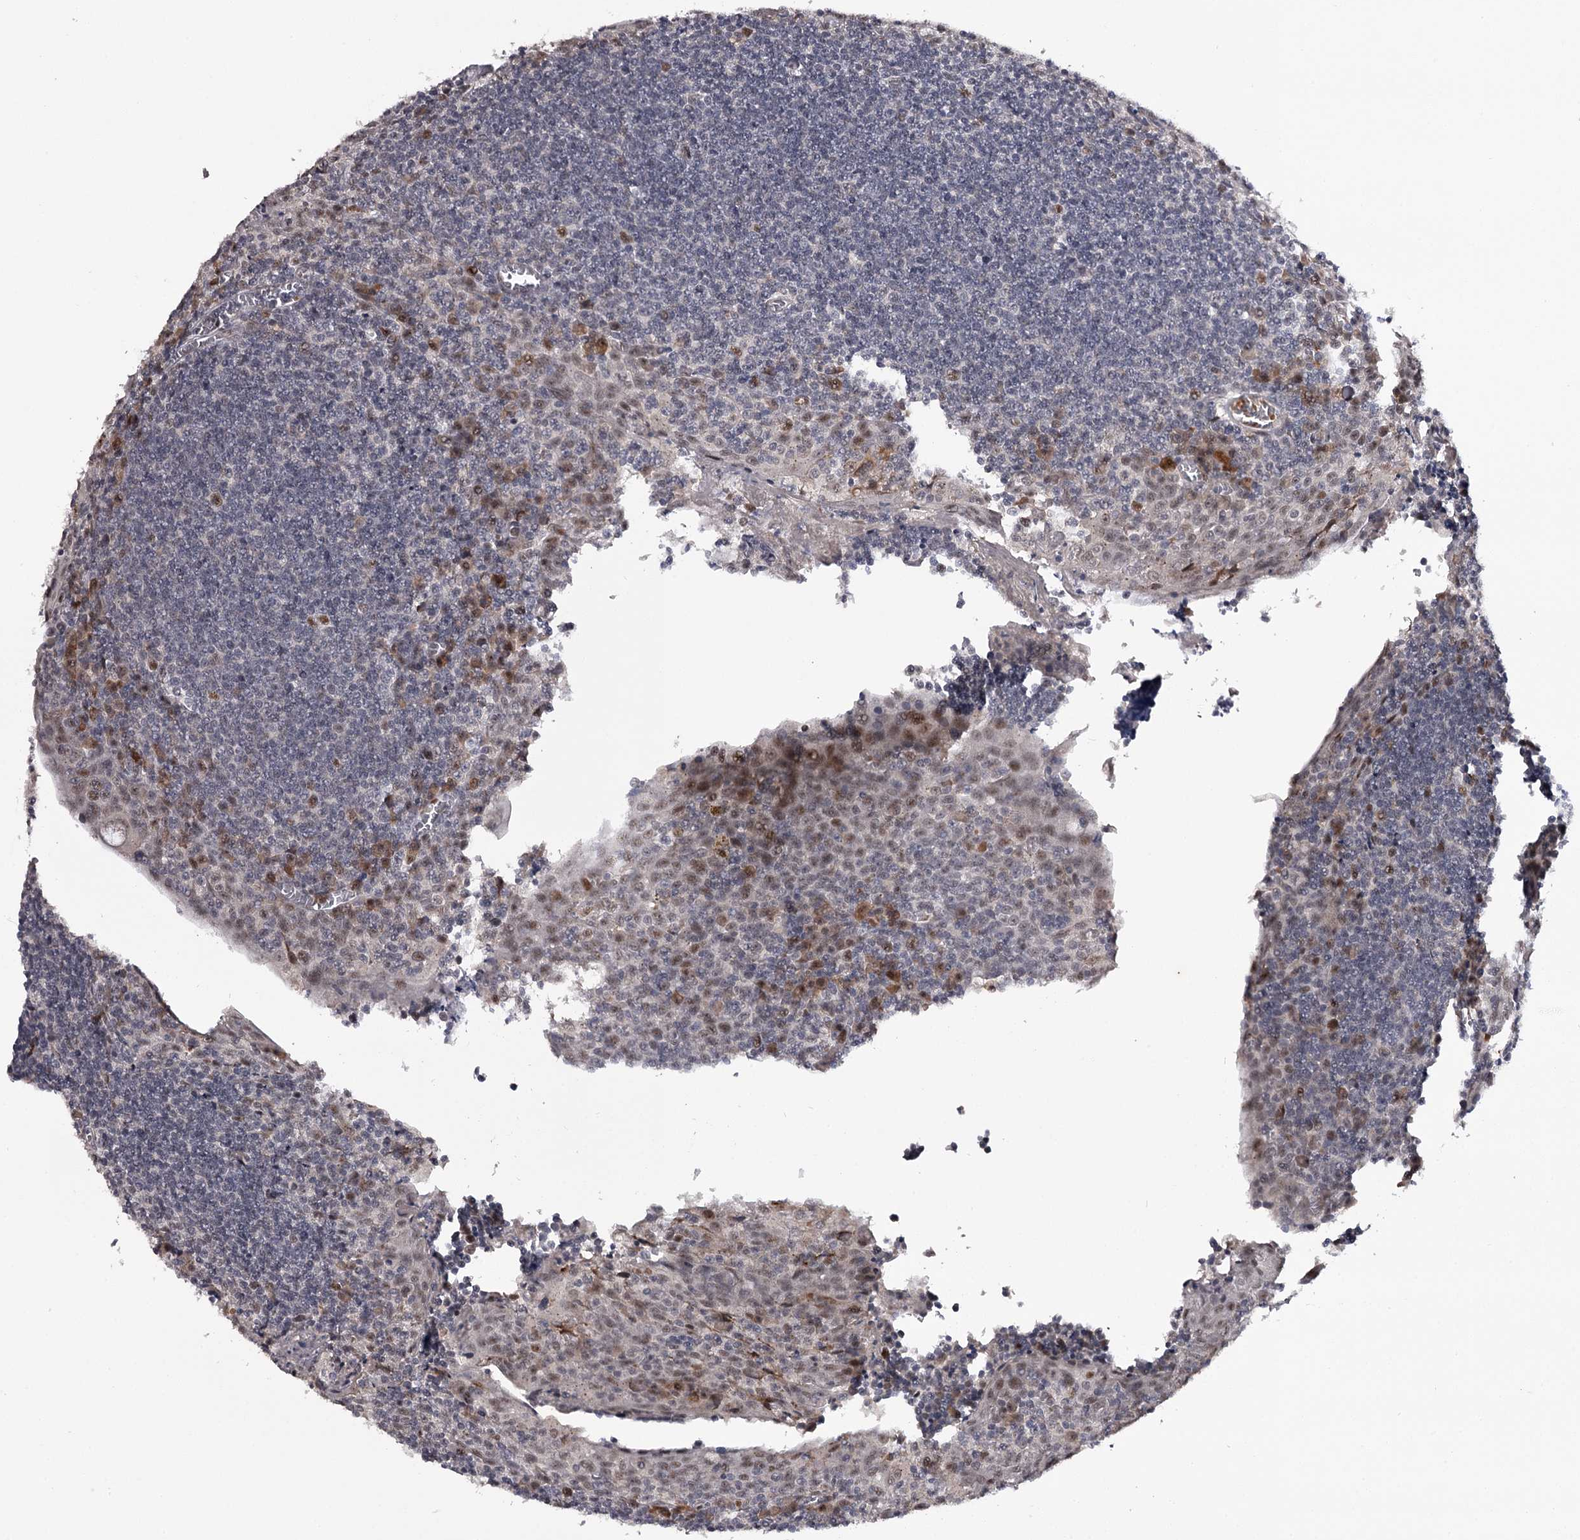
{"staining": {"intensity": "moderate", "quantity": "<25%", "location": "nuclear"}, "tissue": "tonsil", "cell_type": "Germinal center cells", "image_type": "normal", "snomed": [{"axis": "morphology", "description": "Normal tissue, NOS"}, {"axis": "topography", "description": "Tonsil"}], "caption": "Approximately <25% of germinal center cells in normal tonsil exhibit moderate nuclear protein staining as visualized by brown immunohistochemical staining.", "gene": "RNF44", "patient": {"sex": "male", "age": 27}}